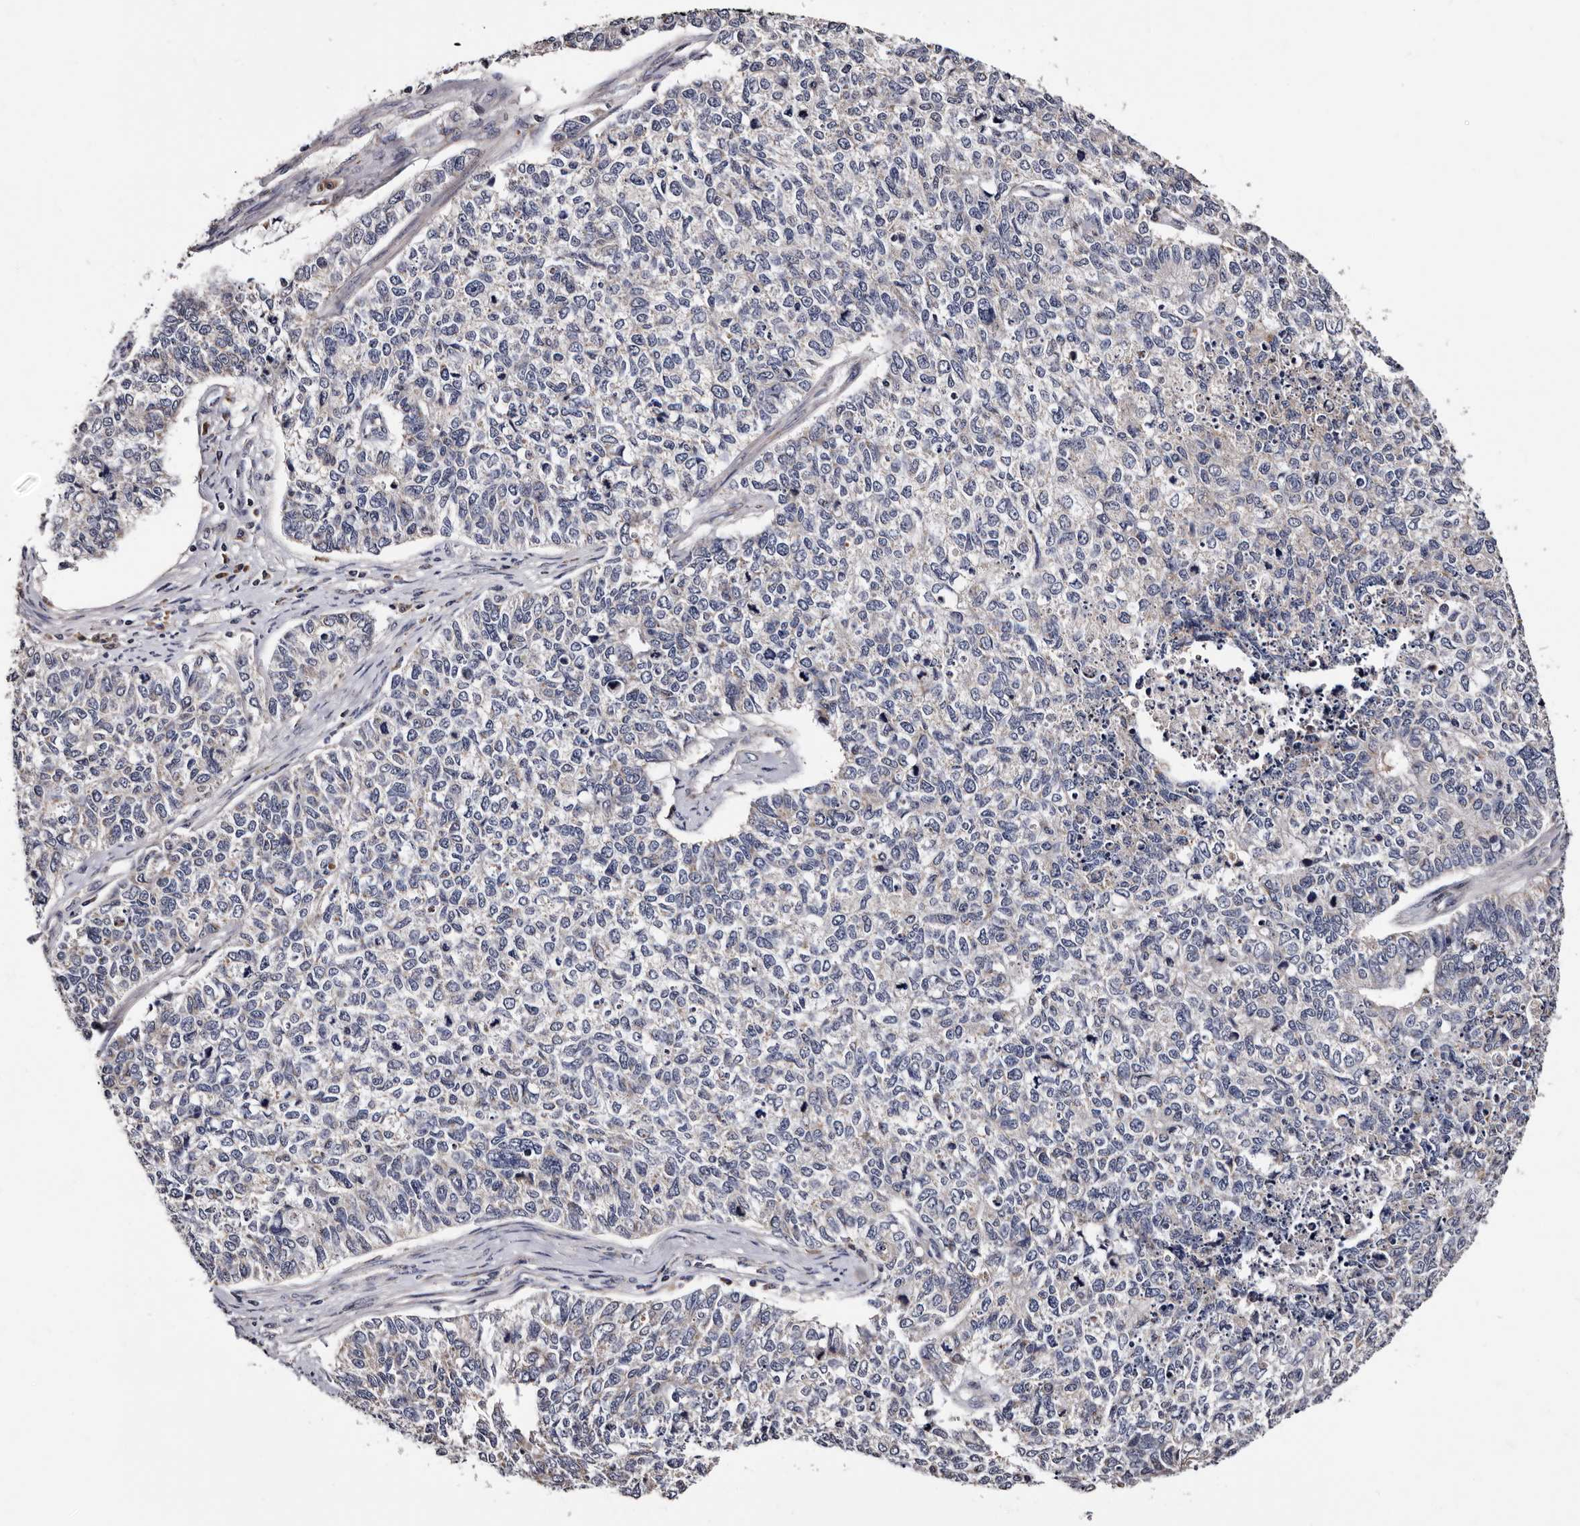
{"staining": {"intensity": "negative", "quantity": "none", "location": "none"}, "tissue": "cervical cancer", "cell_type": "Tumor cells", "image_type": "cancer", "snomed": [{"axis": "morphology", "description": "Squamous cell carcinoma, NOS"}, {"axis": "topography", "description": "Cervix"}], "caption": "The photomicrograph demonstrates no significant staining in tumor cells of squamous cell carcinoma (cervical). (Immunohistochemistry, brightfield microscopy, high magnification).", "gene": "TAF4B", "patient": {"sex": "female", "age": 63}}